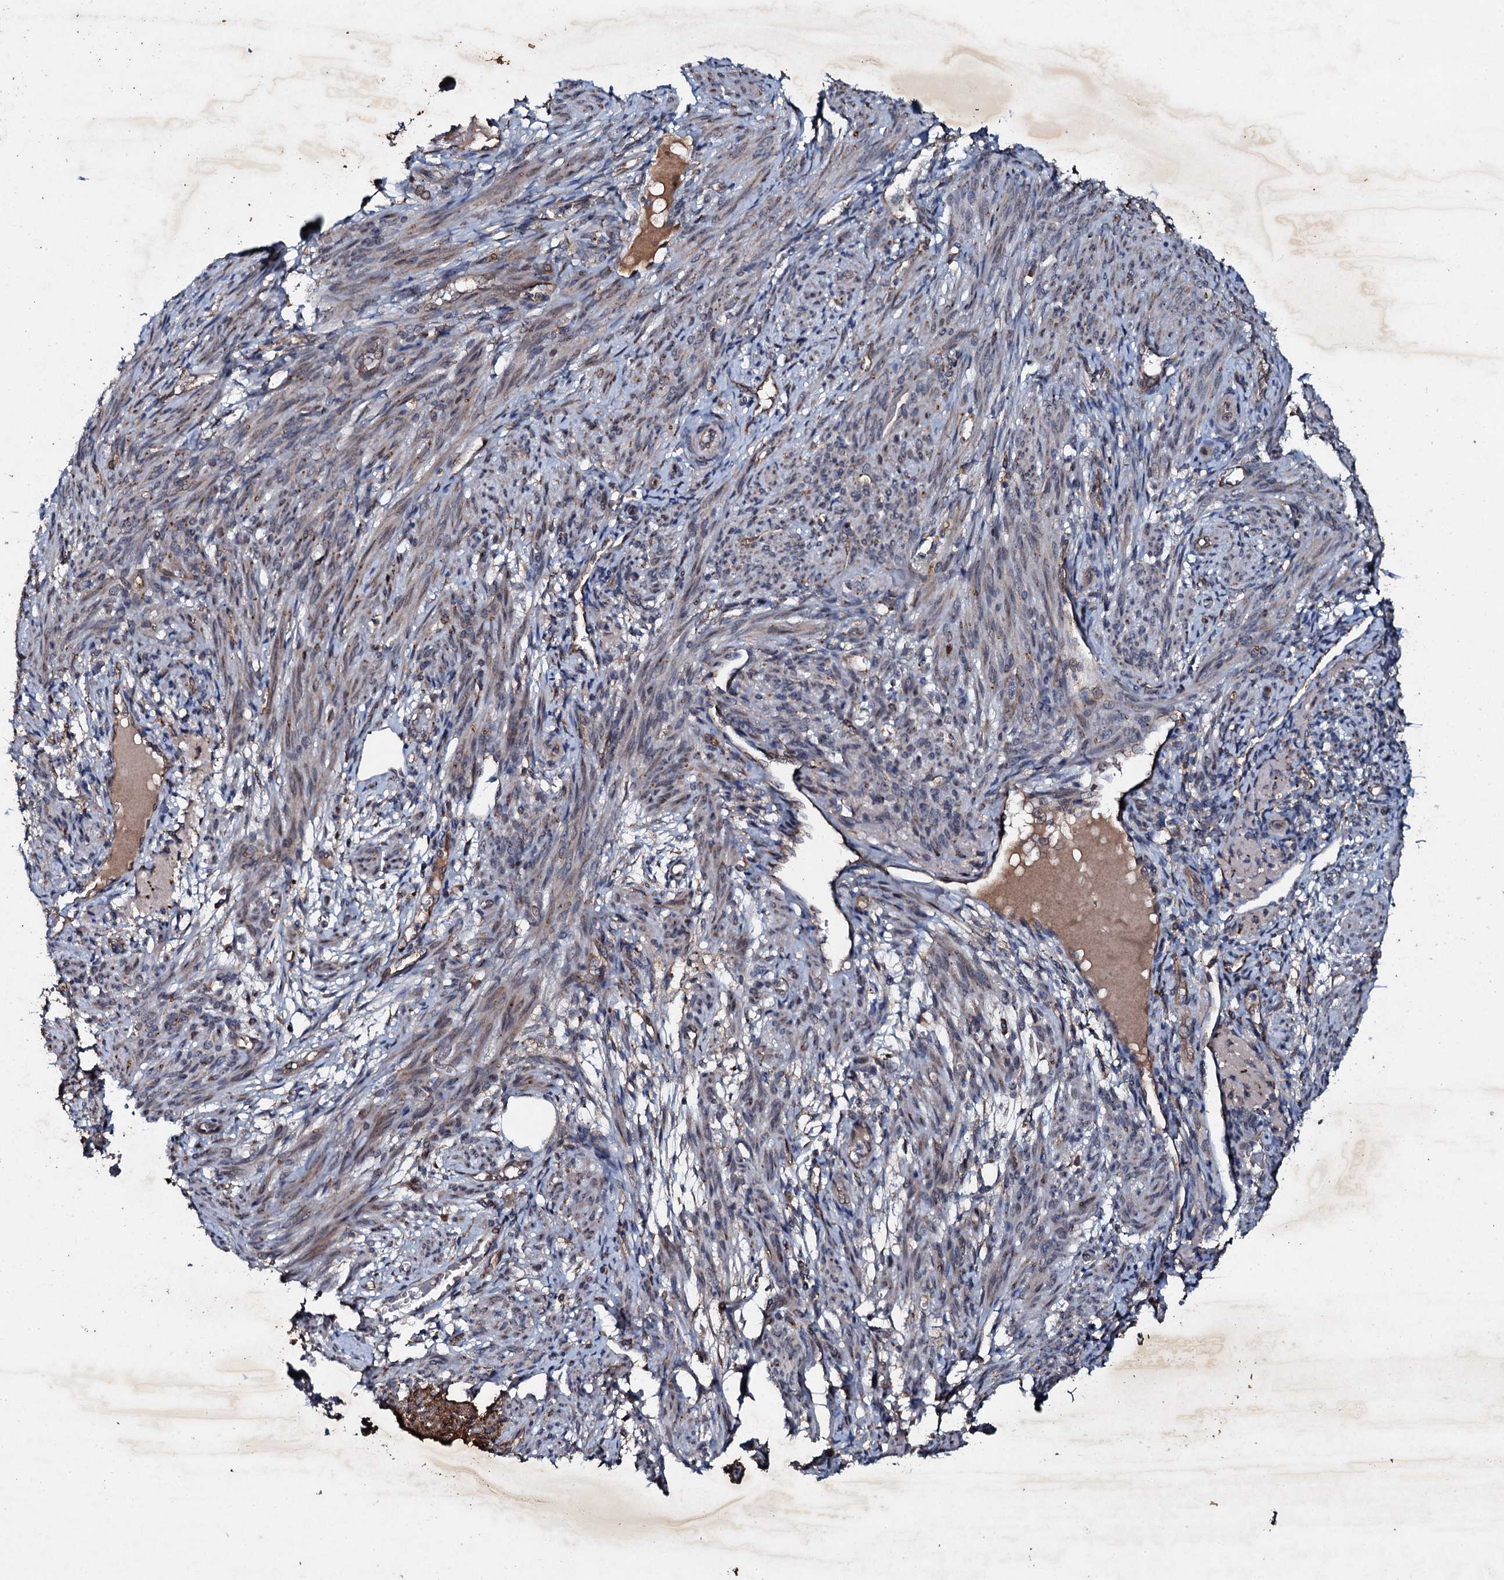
{"staining": {"intensity": "weak", "quantity": "25%-75%", "location": "cytoplasmic/membranous"}, "tissue": "smooth muscle", "cell_type": "Smooth muscle cells", "image_type": "normal", "snomed": [{"axis": "morphology", "description": "Normal tissue, NOS"}, {"axis": "topography", "description": "Smooth muscle"}], "caption": "Protein expression by immunohistochemistry exhibits weak cytoplasmic/membranous positivity in approximately 25%-75% of smooth muscle cells in unremarkable smooth muscle. The staining is performed using DAB brown chromogen to label protein expression. The nuclei are counter-stained blue using hematoxylin.", "gene": "ADAMTS10", "patient": {"sex": "female", "age": 39}}